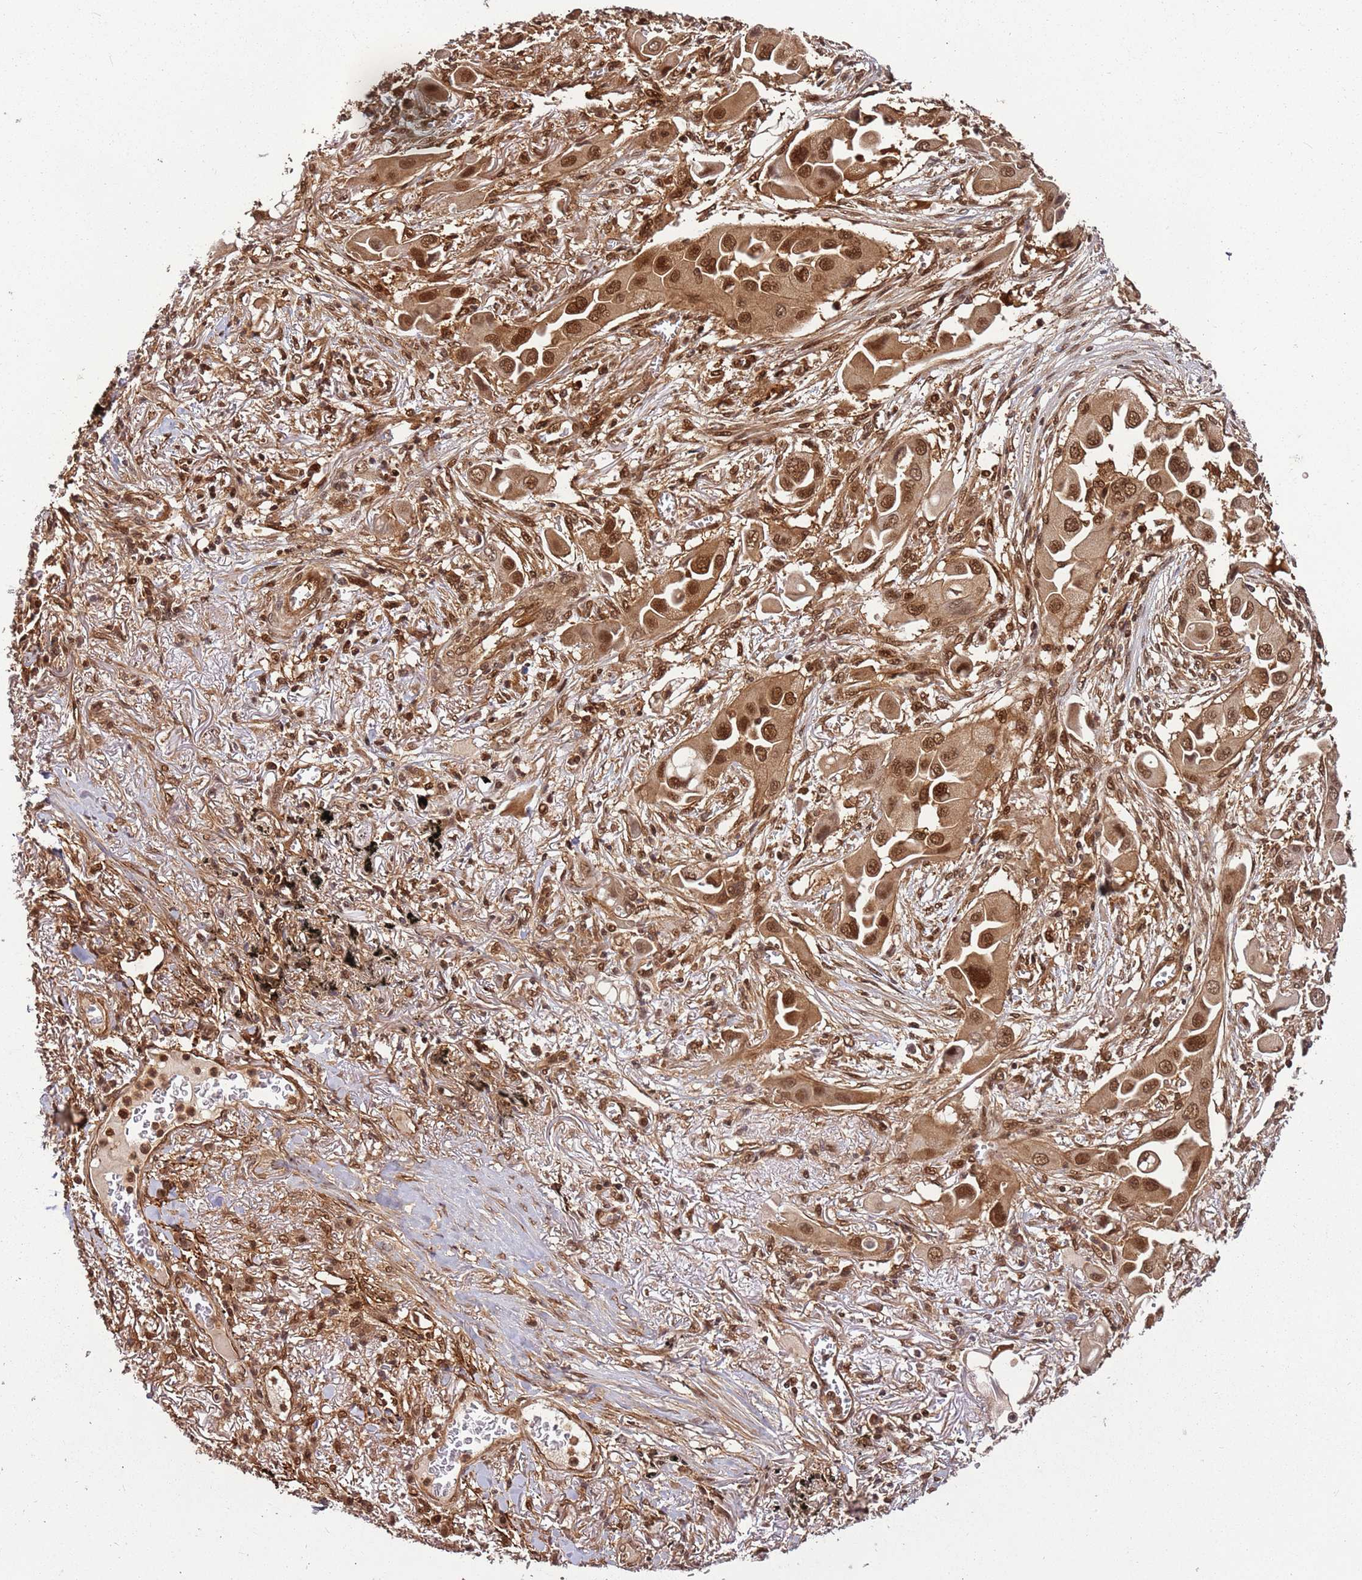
{"staining": {"intensity": "moderate", "quantity": ">75%", "location": "cytoplasmic/membranous,nuclear"}, "tissue": "lung cancer", "cell_type": "Tumor cells", "image_type": "cancer", "snomed": [{"axis": "morphology", "description": "Adenocarcinoma, NOS"}, {"axis": "topography", "description": "Lung"}], "caption": "Lung cancer stained with immunohistochemistry demonstrates moderate cytoplasmic/membranous and nuclear positivity in approximately >75% of tumor cells.", "gene": "PGLS", "patient": {"sex": "female", "age": 76}}